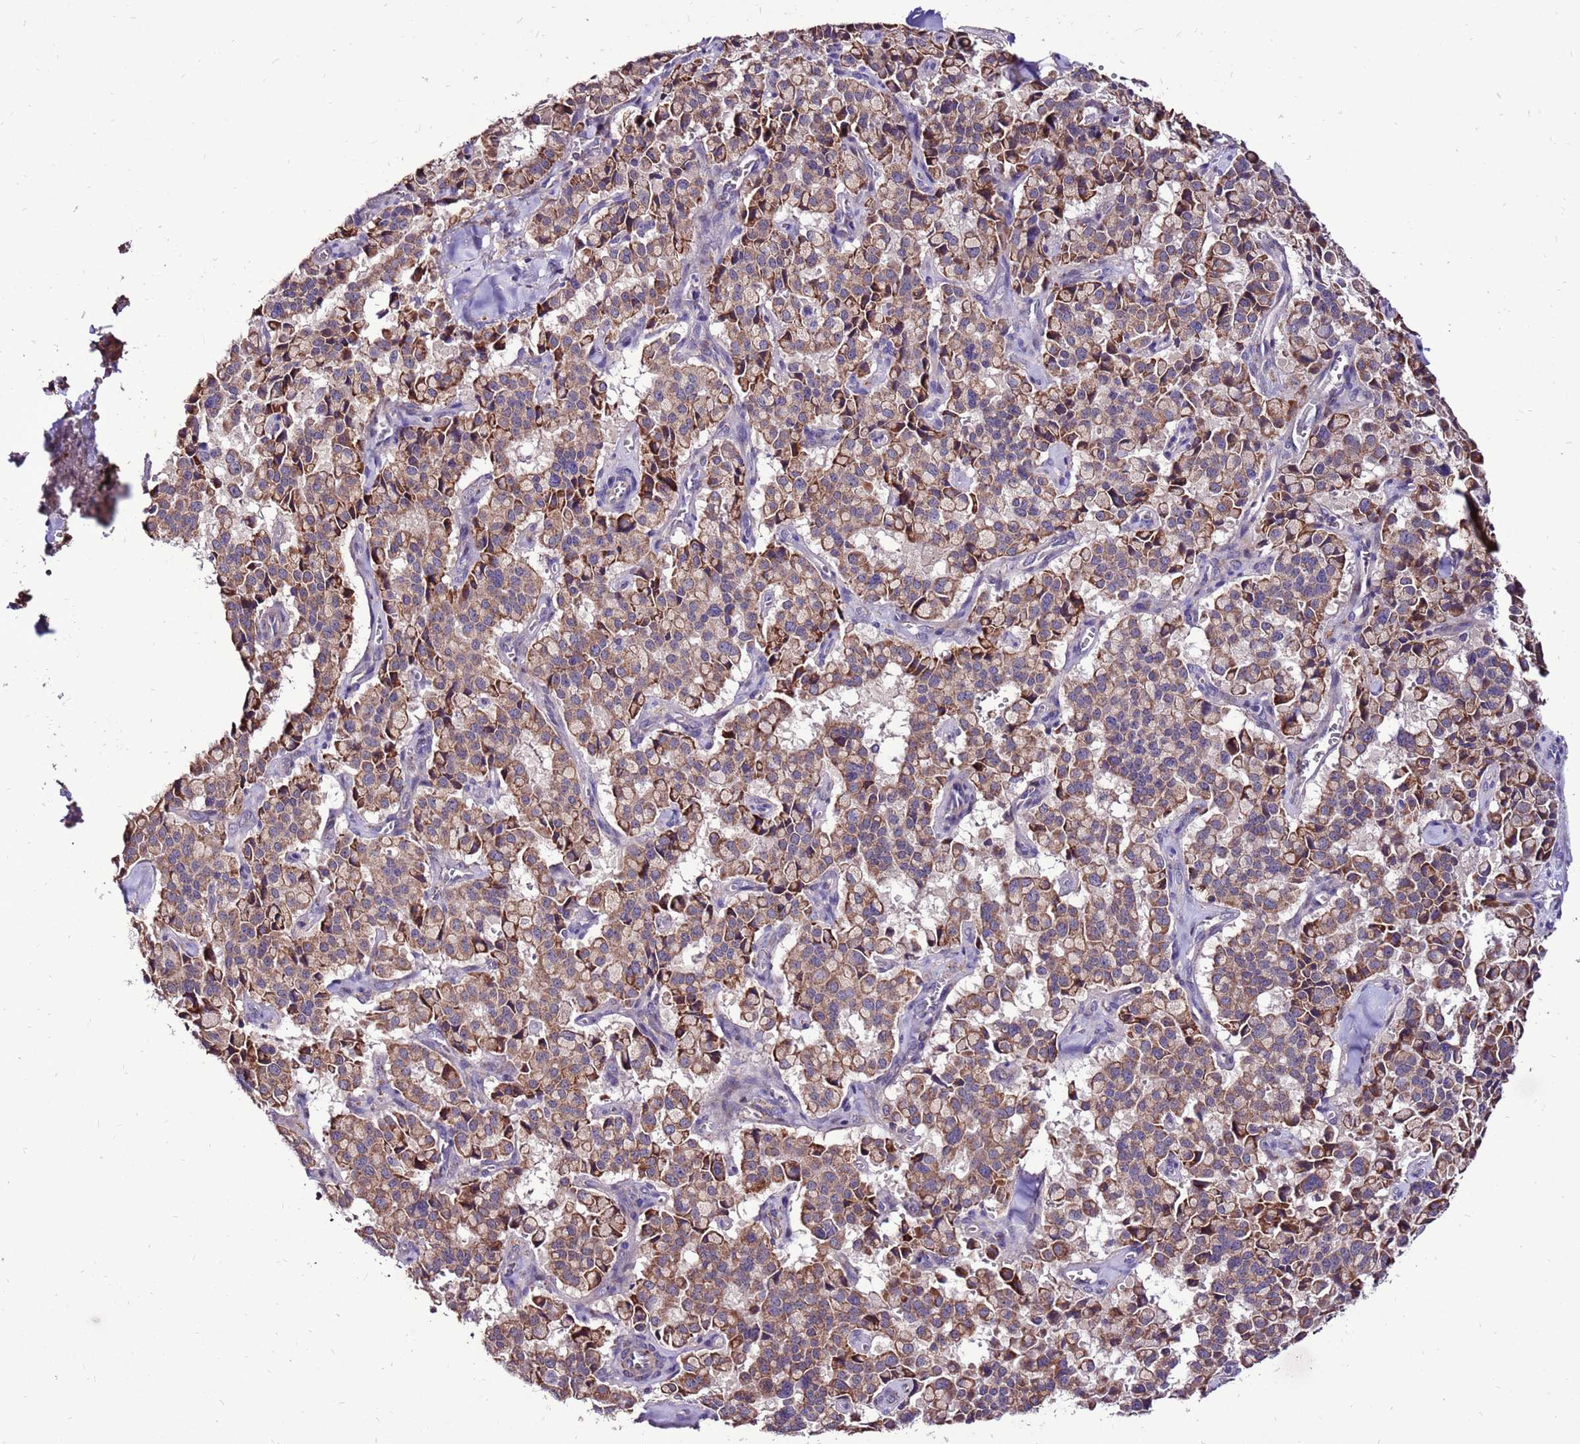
{"staining": {"intensity": "moderate", "quantity": ">75%", "location": "cytoplasmic/membranous"}, "tissue": "pancreatic cancer", "cell_type": "Tumor cells", "image_type": "cancer", "snomed": [{"axis": "morphology", "description": "Adenocarcinoma, NOS"}, {"axis": "topography", "description": "Pancreas"}], "caption": "Protein expression analysis of pancreatic cancer (adenocarcinoma) reveals moderate cytoplasmic/membranous staining in about >75% of tumor cells.", "gene": "SPSB3", "patient": {"sex": "male", "age": 65}}